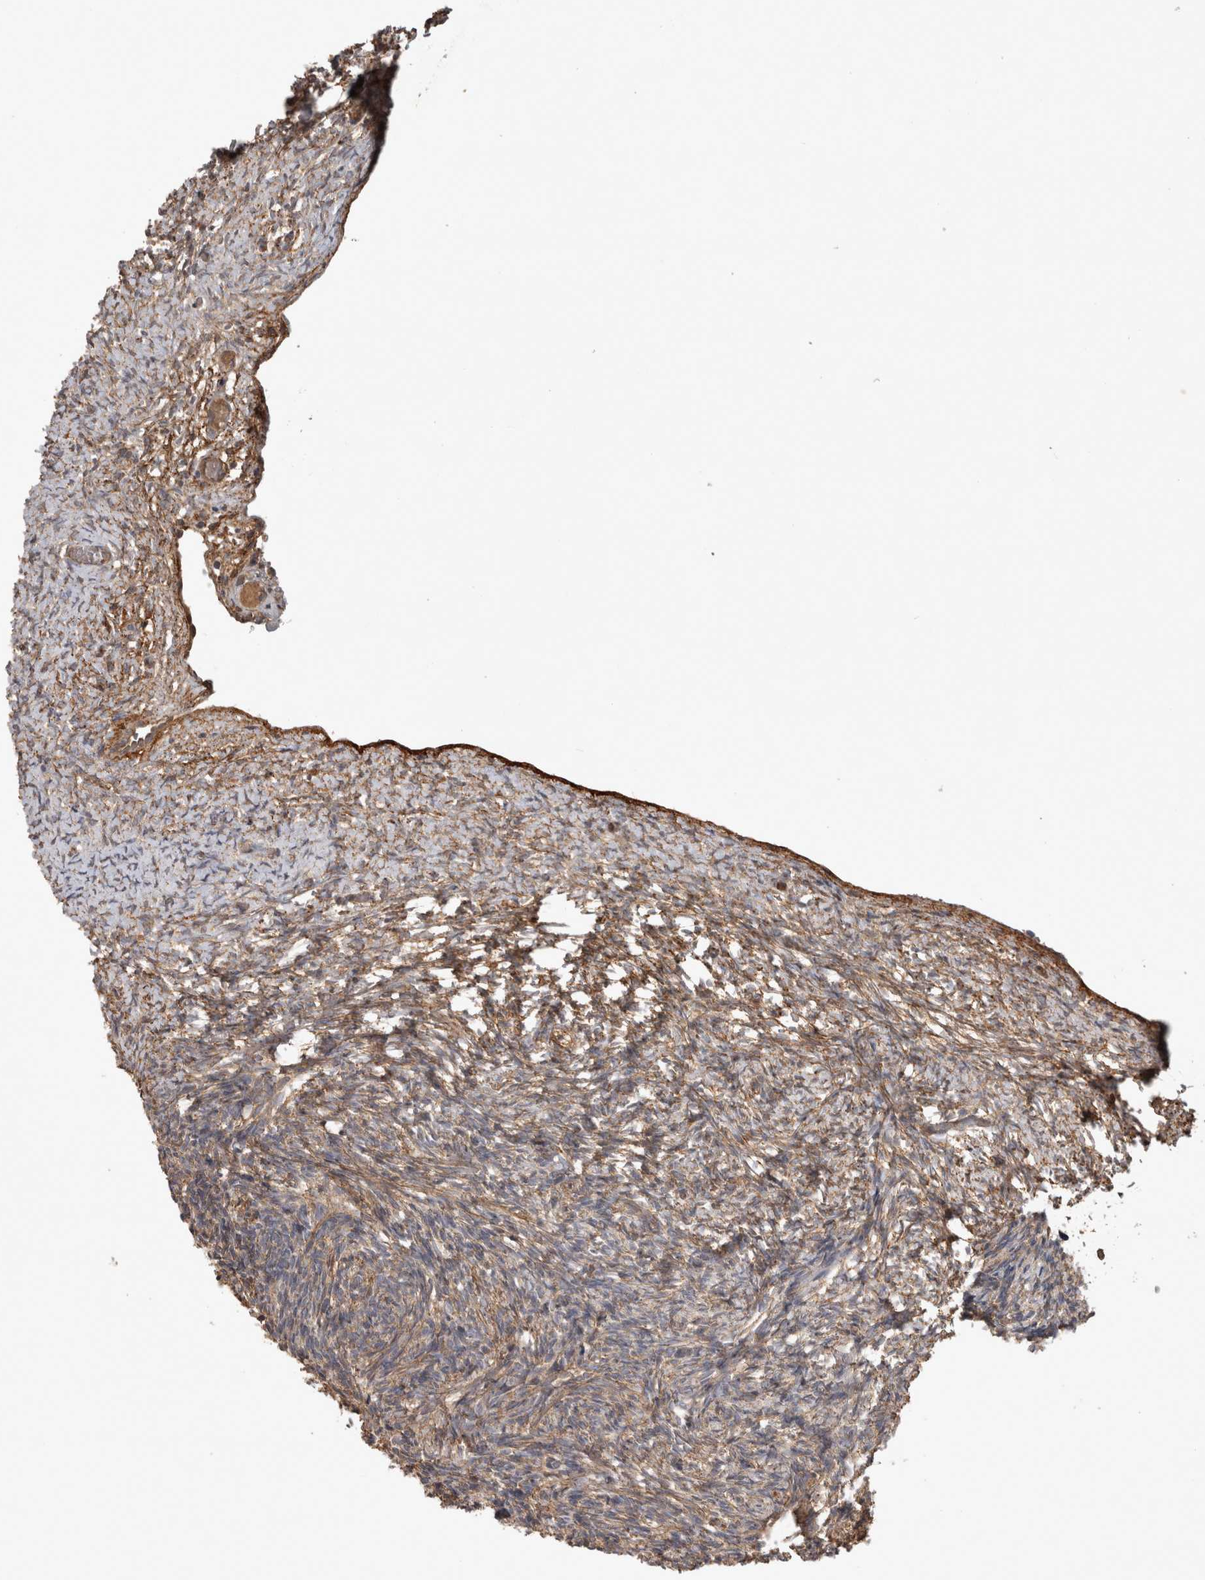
{"staining": {"intensity": "moderate", "quantity": ">75%", "location": "cytoplasmic/membranous"}, "tissue": "ovary", "cell_type": "Follicle cells", "image_type": "normal", "snomed": [{"axis": "morphology", "description": "Normal tissue, NOS"}, {"axis": "topography", "description": "Ovary"}], "caption": "Moderate cytoplasmic/membranous expression is appreciated in about >75% of follicle cells in normal ovary.", "gene": "TRMT61B", "patient": {"sex": "female", "age": 34}}